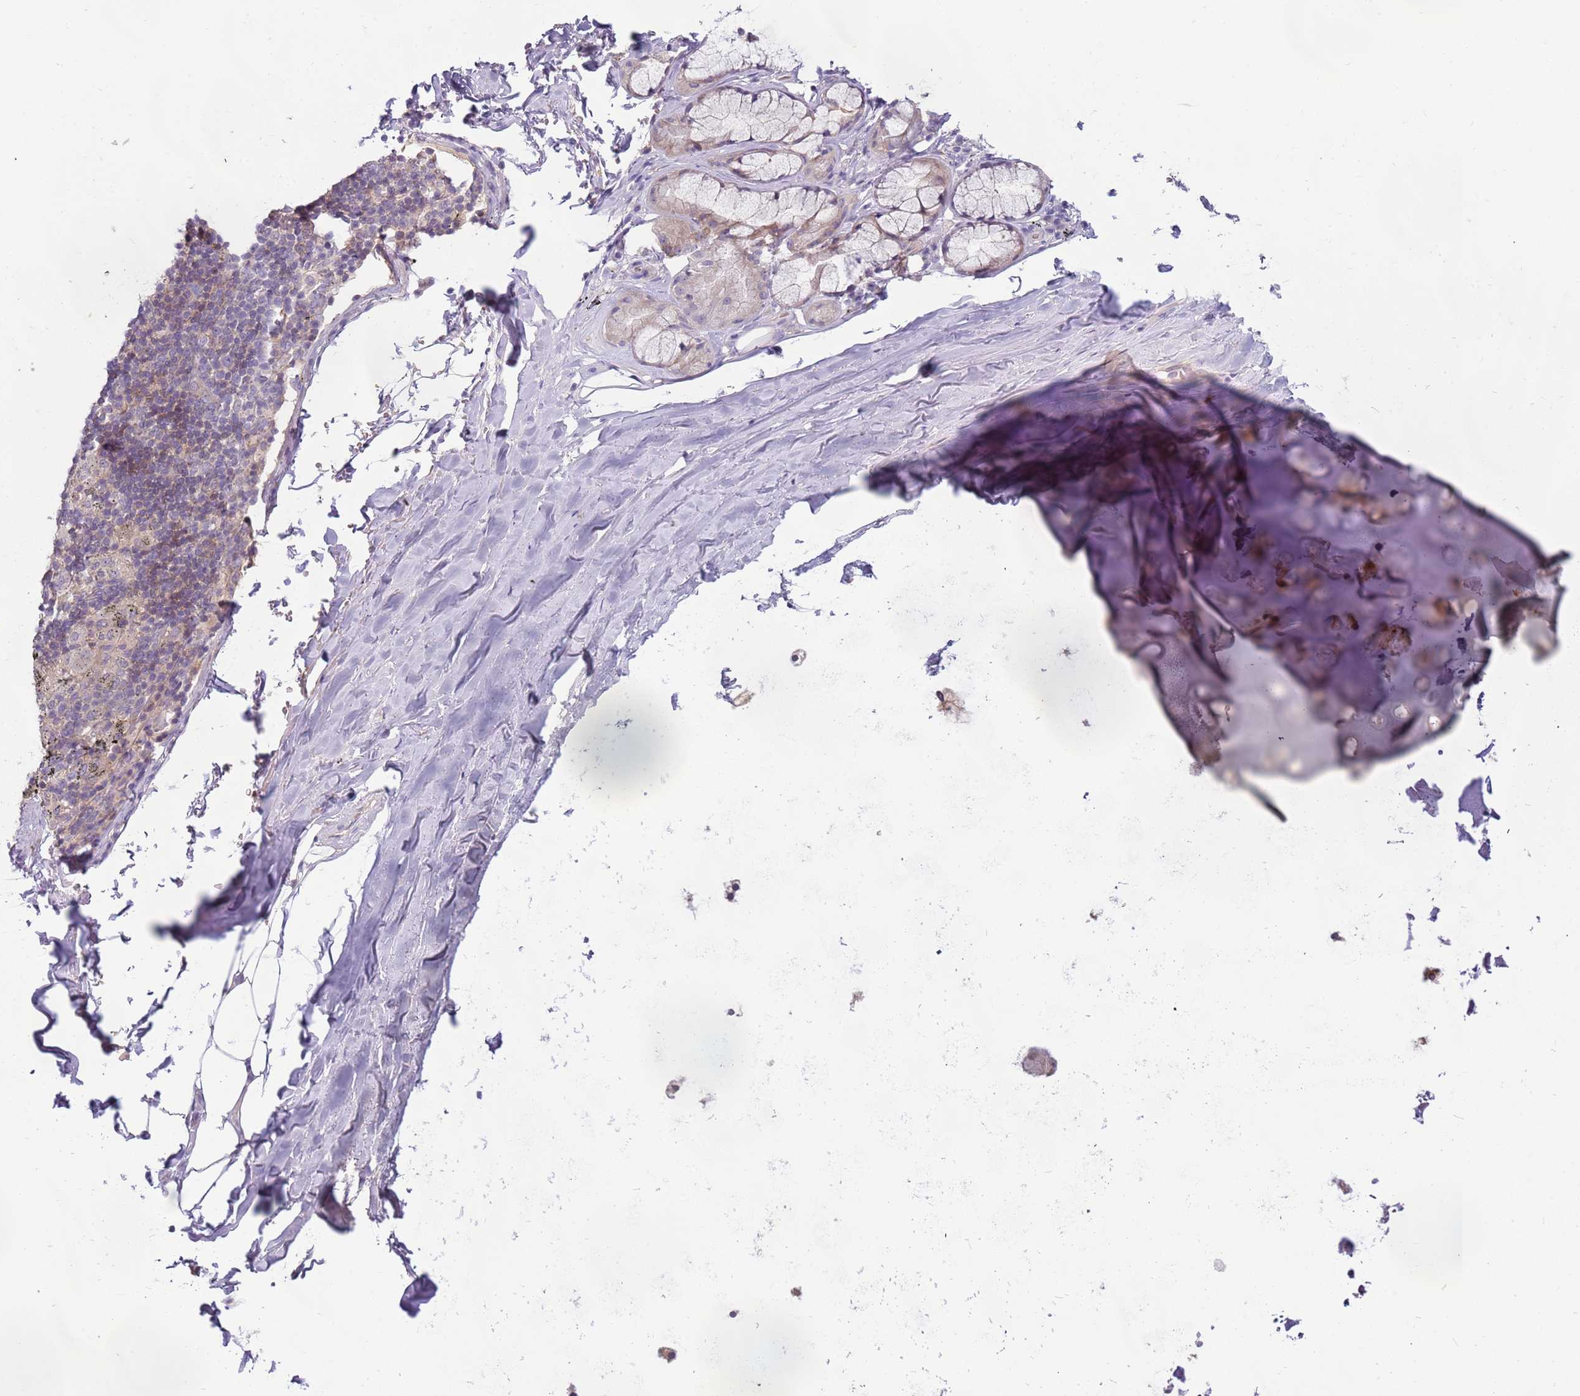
{"staining": {"intensity": "negative", "quantity": "none", "location": "none"}, "tissue": "adipose tissue", "cell_type": "Adipocytes", "image_type": "normal", "snomed": [{"axis": "morphology", "description": "Normal tissue, NOS"}, {"axis": "topography", "description": "Lymph node"}, {"axis": "topography", "description": "Bronchus"}], "caption": "DAB immunohistochemical staining of benign human adipose tissue exhibits no significant expression in adipocytes.", "gene": "ARHGAP5", "patient": {"sex": "male", "age": 63}}